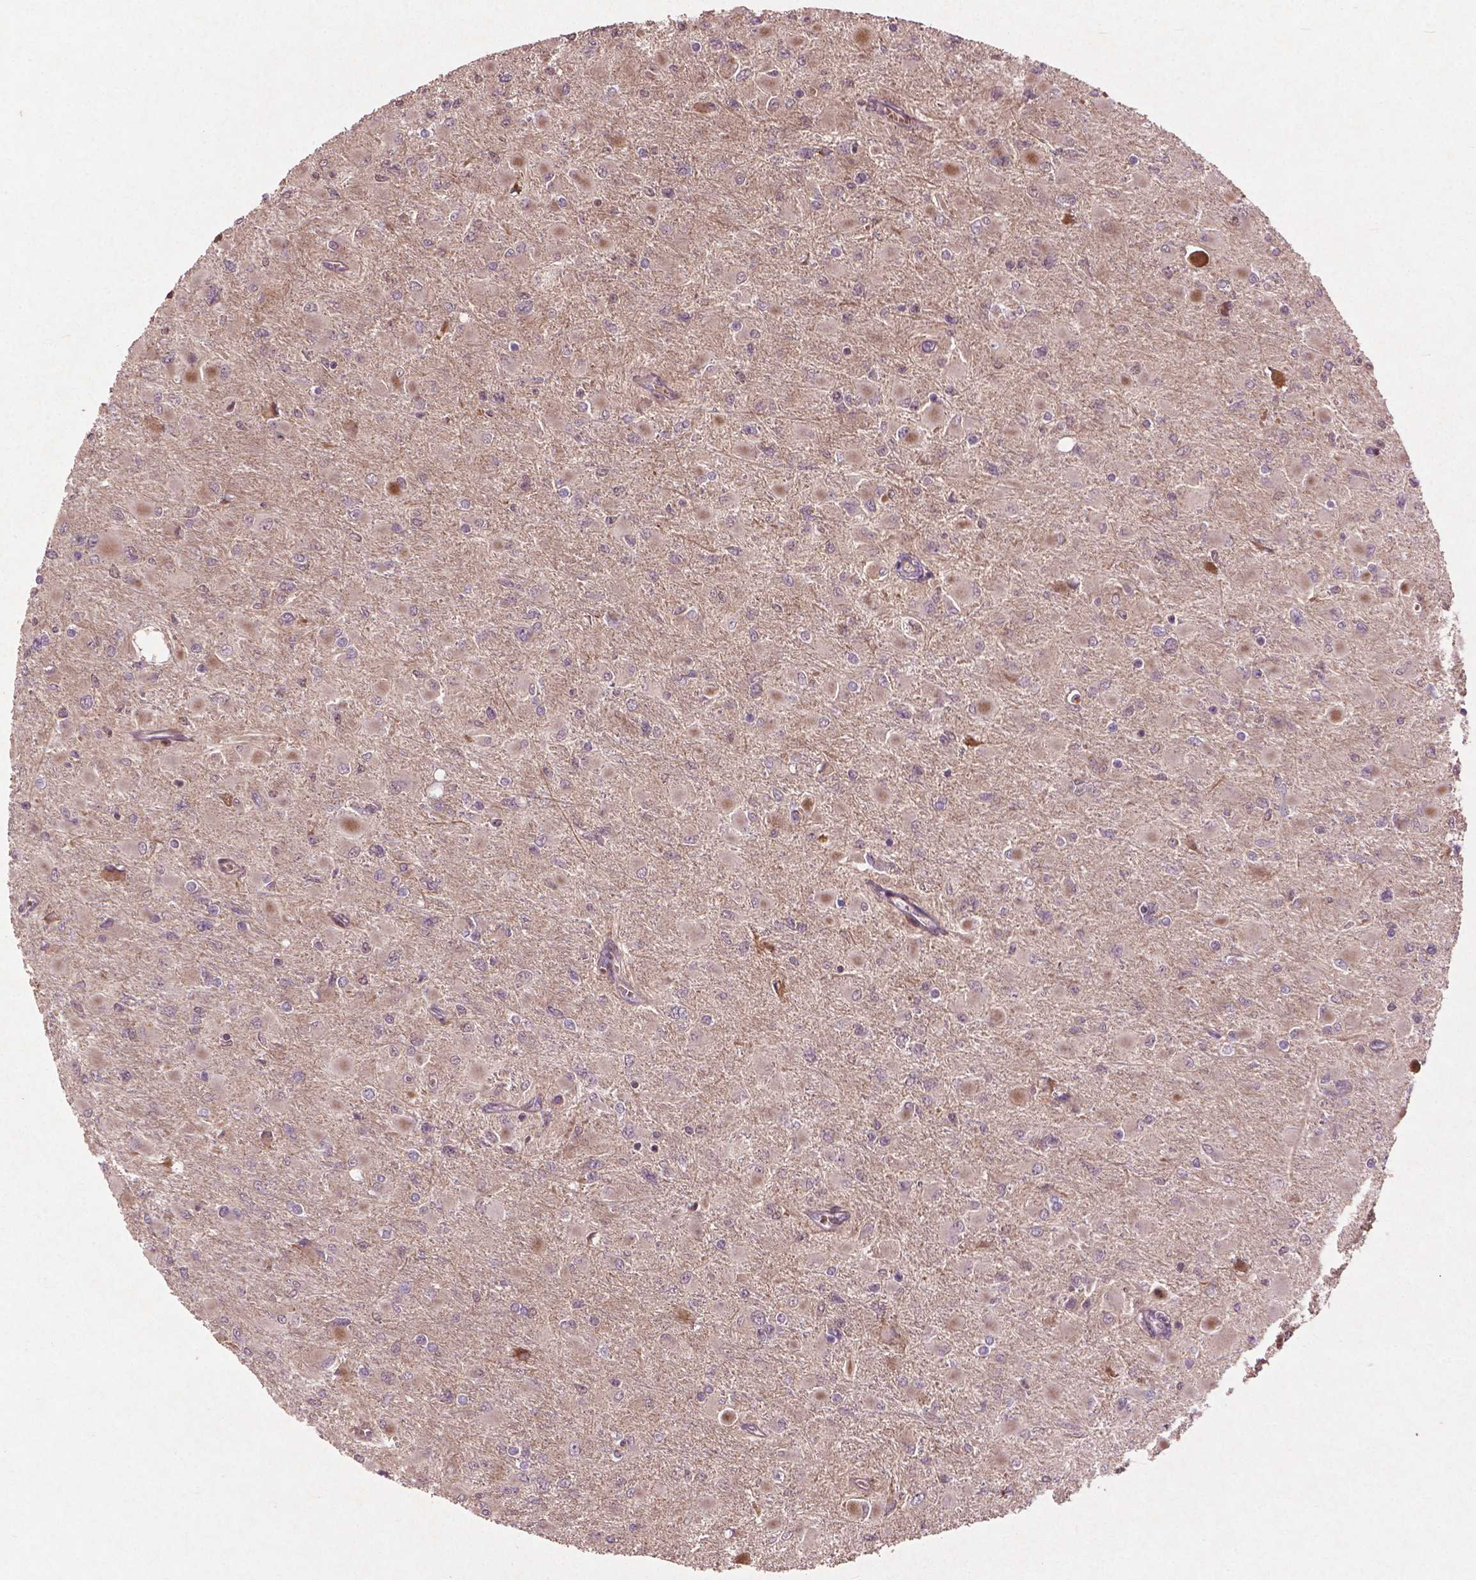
{"staining": {"intensity": "negative", "quantity": "none", "location": "none"}, "tissue": "glioma", "cell_type": "Tumor cells", "image_type": "cancer", "snomed": [{"axis": "morphology", "description": "Glioma, malignant, High grade"}, {"axis": "topography", "description": "Cerebral cortex"}], "caption": "Histopathology image shows no protein positivity in tumor cells of malignant high-grade glioma tissue.", "gene": "B3GALNT2", "patient": {"sex": "female", "age": 36}}